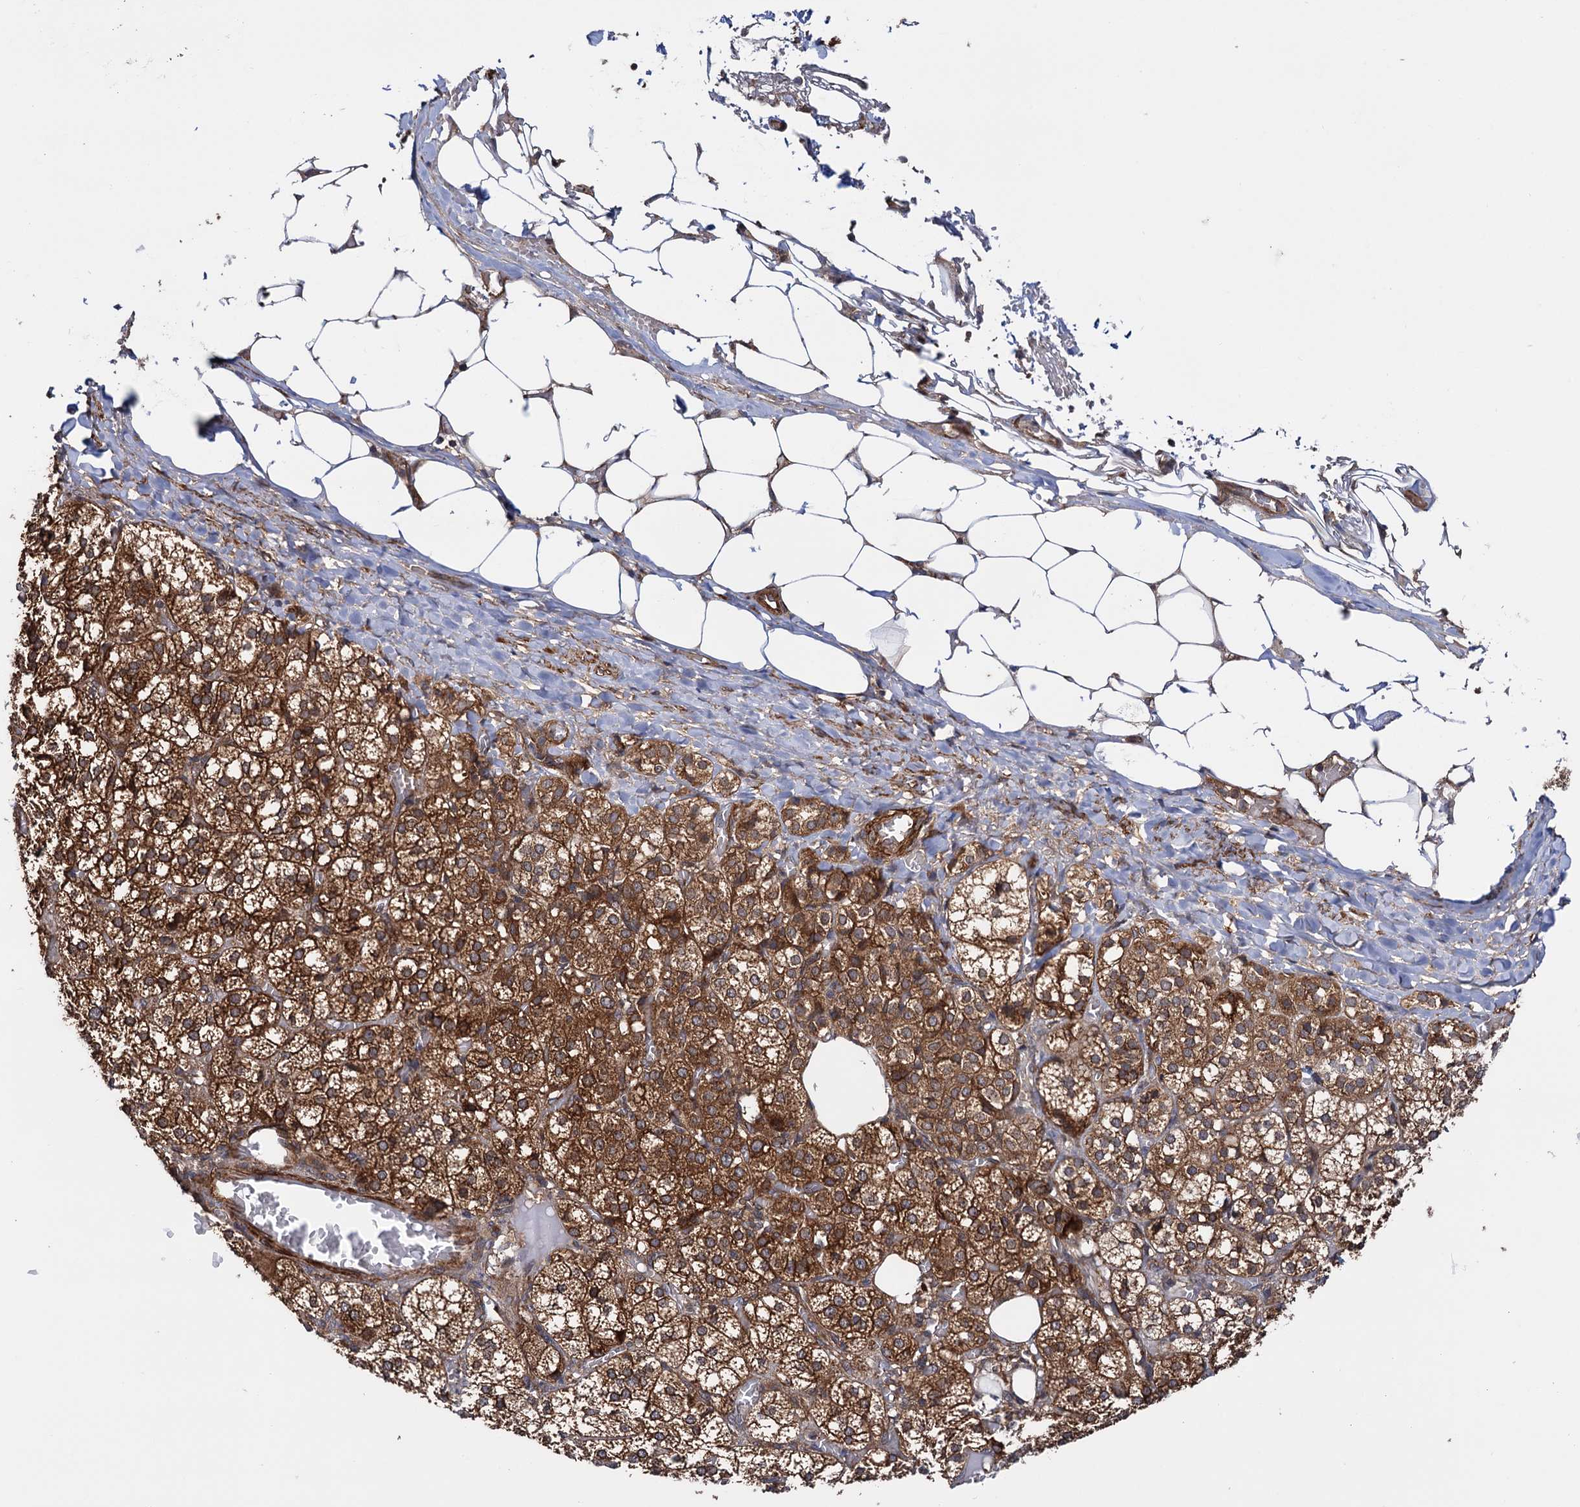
{"staining": {"intensity": "strong", "quantity": ">75%", "location": "cytoplasmic/membranous"}, "tissue": "adrenal gland", "cell_type": "Glandular cells", "image_type": "normal", "snomed": [{"axis": "morphology", "description": "Normal tissue, NOS"}, {"axis": "topography", "description": "Adrenal gland"}], "caption": "This image demonstrates immunohistochemistry (IHC) staining of normal adrenal gland, with high strong cytoplasmic/membranous staining in approximately >75% of glandular cells.", "gene": "ATP8B4", "patient": {"sex": "female", "age": 61}}